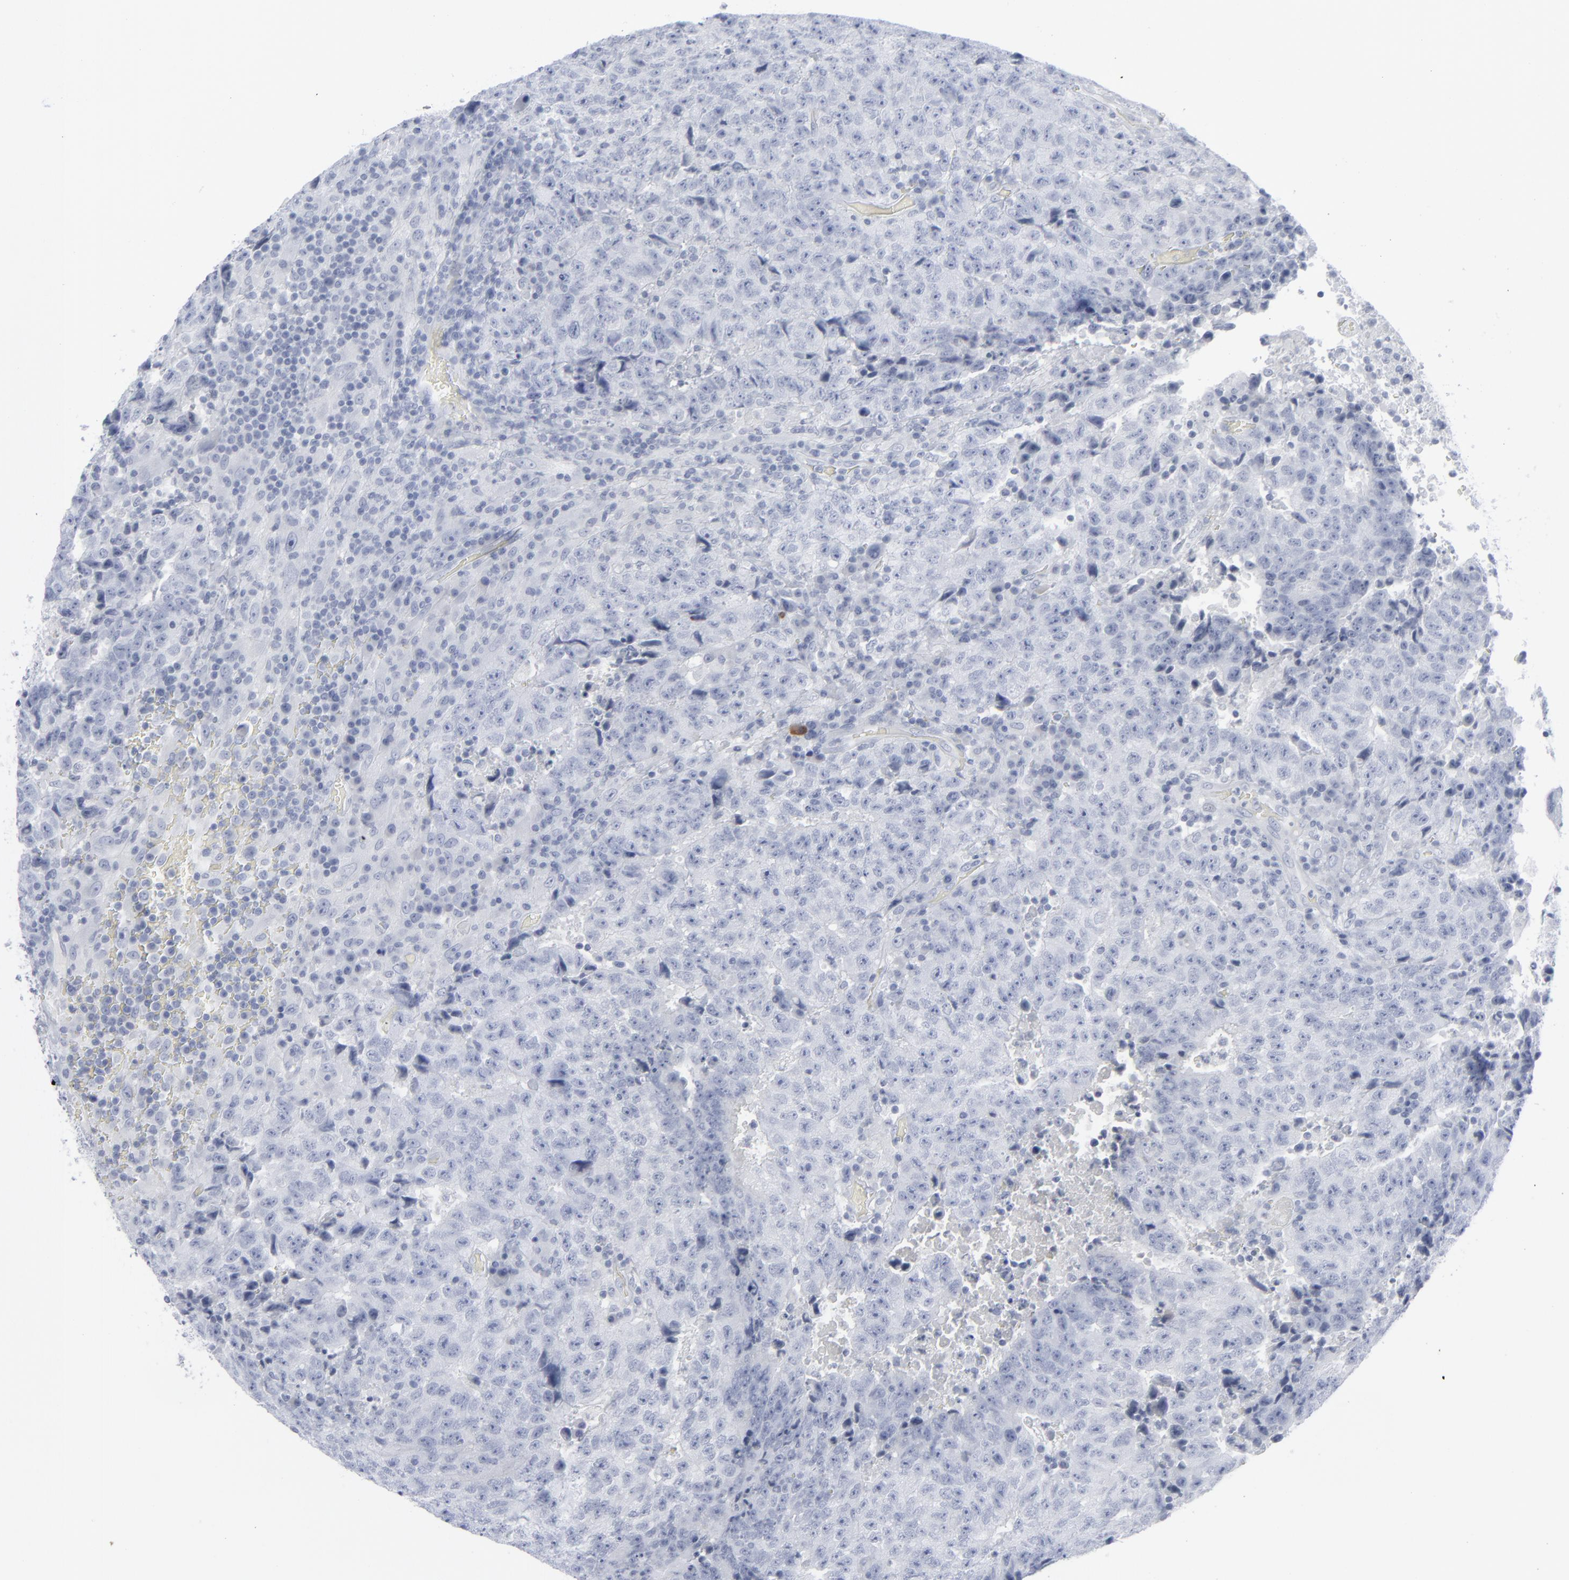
{"staining": {"intensity": "negative", "quantity": "none", "location": "none"}, "tissue": "testis cancer", "cell_type": "Tumor cells", "image_type": "cancer", "snomed": [{"axis": "morphology", "description": "Necrosis, NOS"}, {"axis": "morphology", "description": "Carcinoma, Embryonal, NOS"}, {"axis": "topography", "description": "Testis"}], "caption": "High power microscopy micrograph of an immunohistochemistry photomicrograph of embryonal carcinoma (testis), revealing no significant expression in tumor cells. Brightfield microscopy of immunohistochemistry (IHC) stained with DAB (brown) and hematoxylin (blue), captured at high magnification.", "gene": "MSLN", "patient": {"sex": "male", "age": 19}}